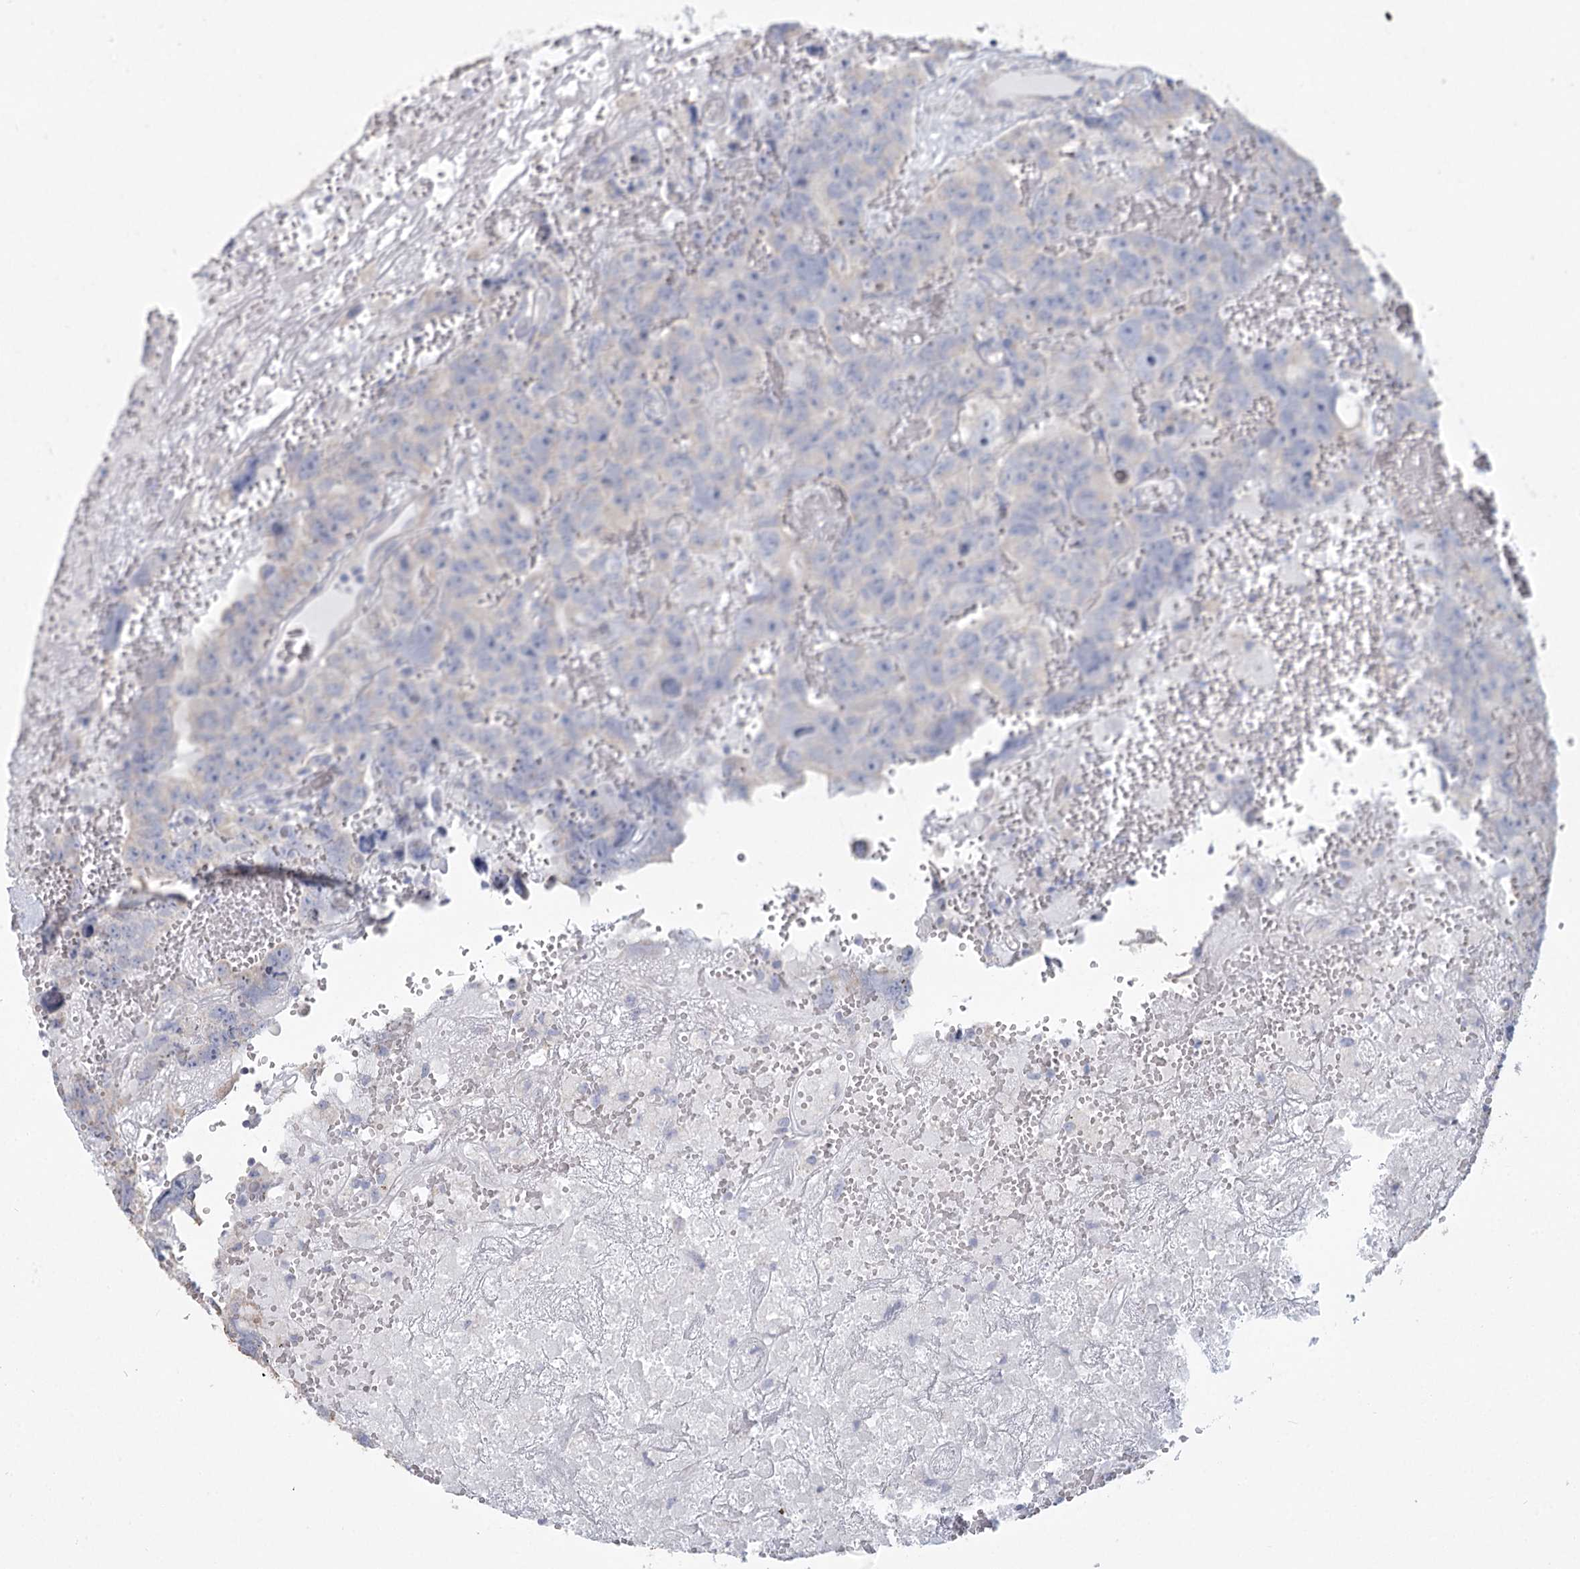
{"staining": {"intensity": "negative", "quantity": "none", "location": "none"}, "tissue": "testis cancer", "cell_type": "Tumor cells", "image_type": "cancer", "snomed": [{"axis": "morphology", "description": "Carcinoma, Embryonal, NOS"}, {"axis": "topography", "description": "Testis"}], "caption": "Immunohistochemistry (IHC) image of neoplastic tissue: embryonal carcinoma (testis) stained with DAB (3,3'-diaminobenzidine) displays no significant protein positivity in tumor cells.", "gene": "CNTLN", "patient": {"sex": "male", "age": 45}}